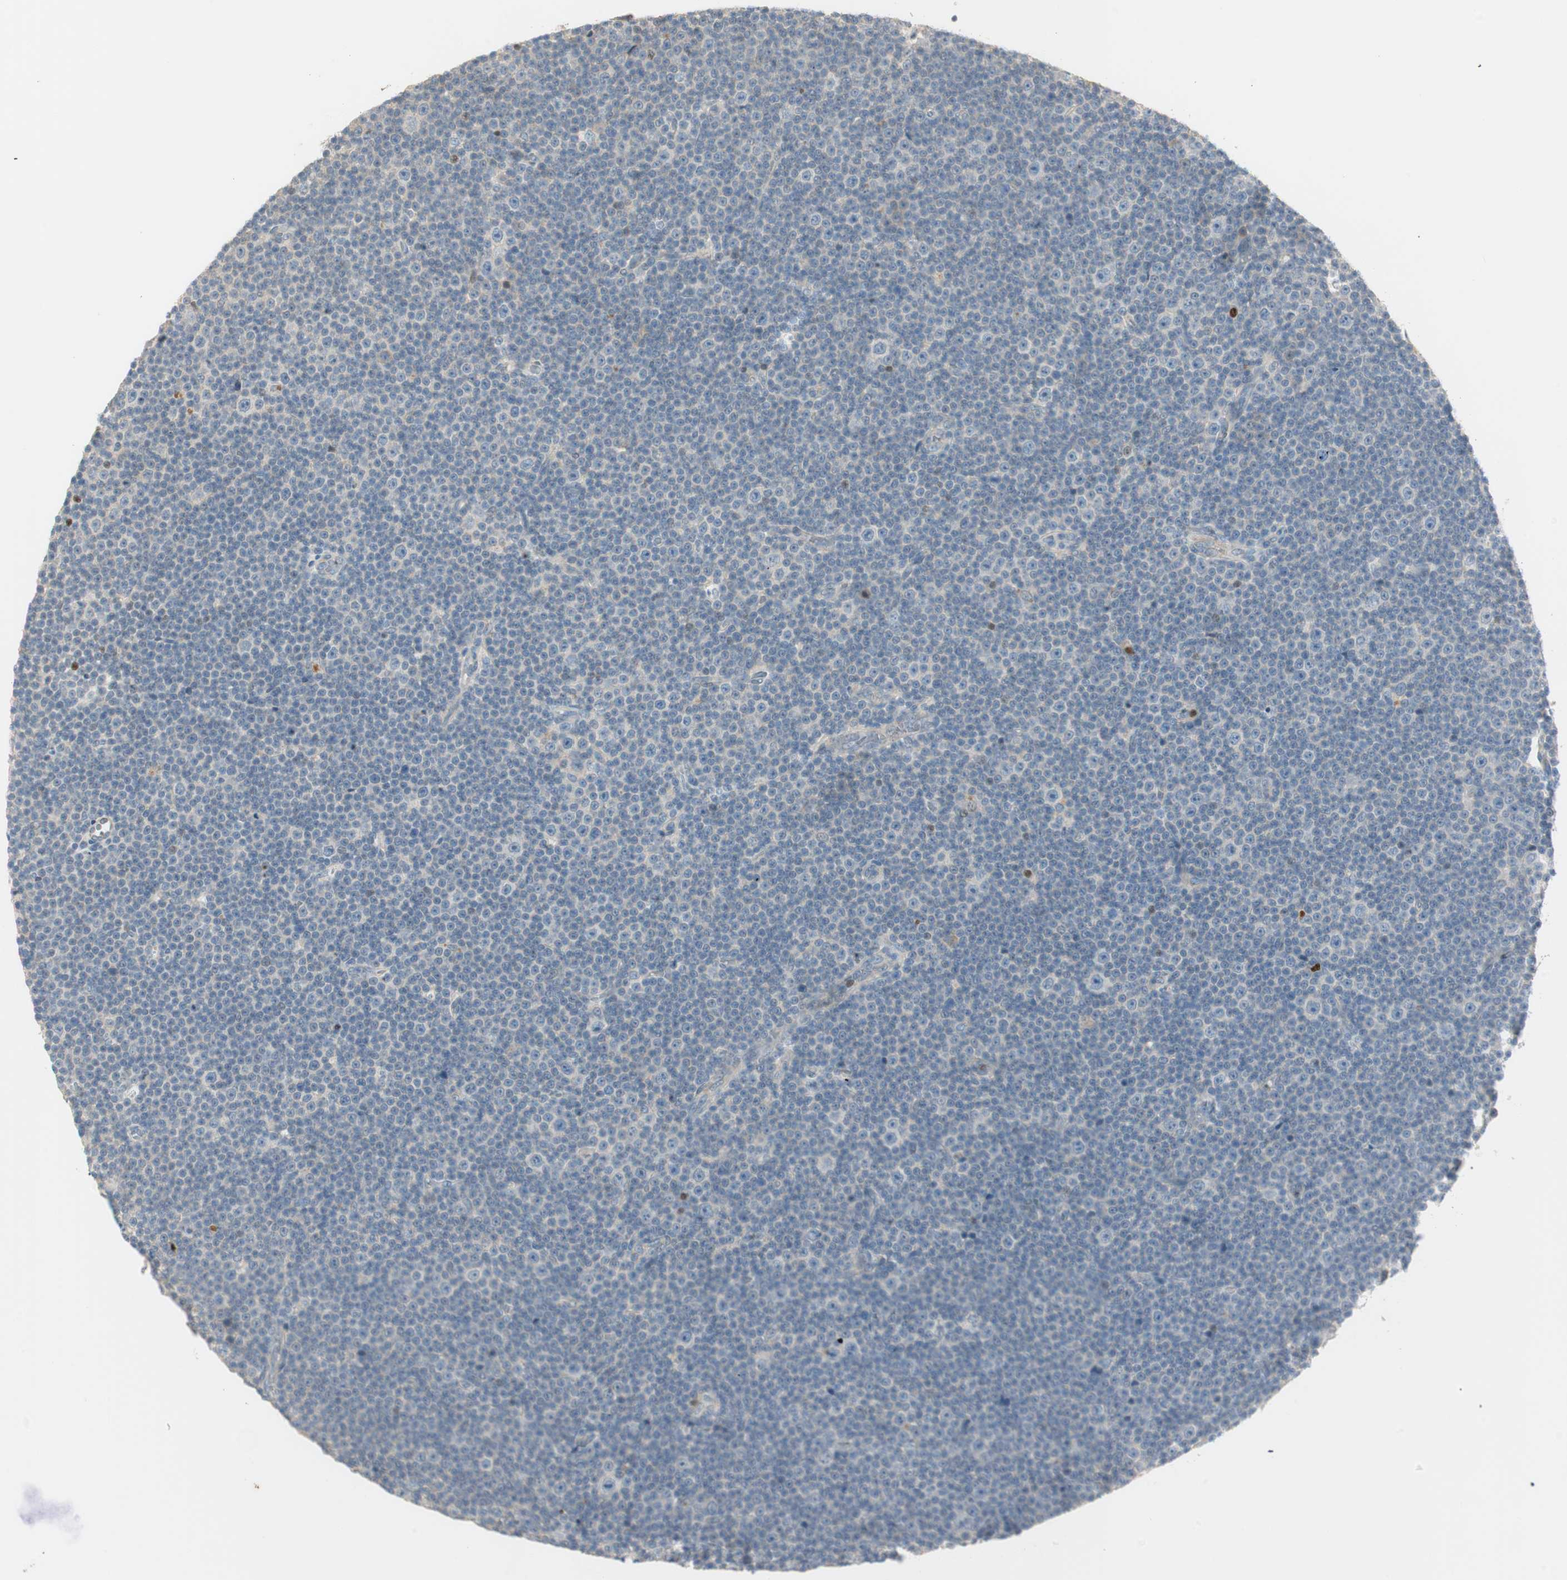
{"staining": {"intensity": "negative", "quantity": "none", "location": "none"}, "tissue": "lymphoma", "cell_type": "Tumor cells", "image_type": "cancer", "snomed": [{"axis": "morphology", "description": "Malignant lymphoma, non-Hodgkin's type, Low grade"}, {"axis": "topography", "description": "Lymph node"}], "caption": "Histopathology image shows no protein staining in tumor cells of lymphoma tissue.", "gene": "RUNX2", "patient": {"sex": "female", "age": 67}}